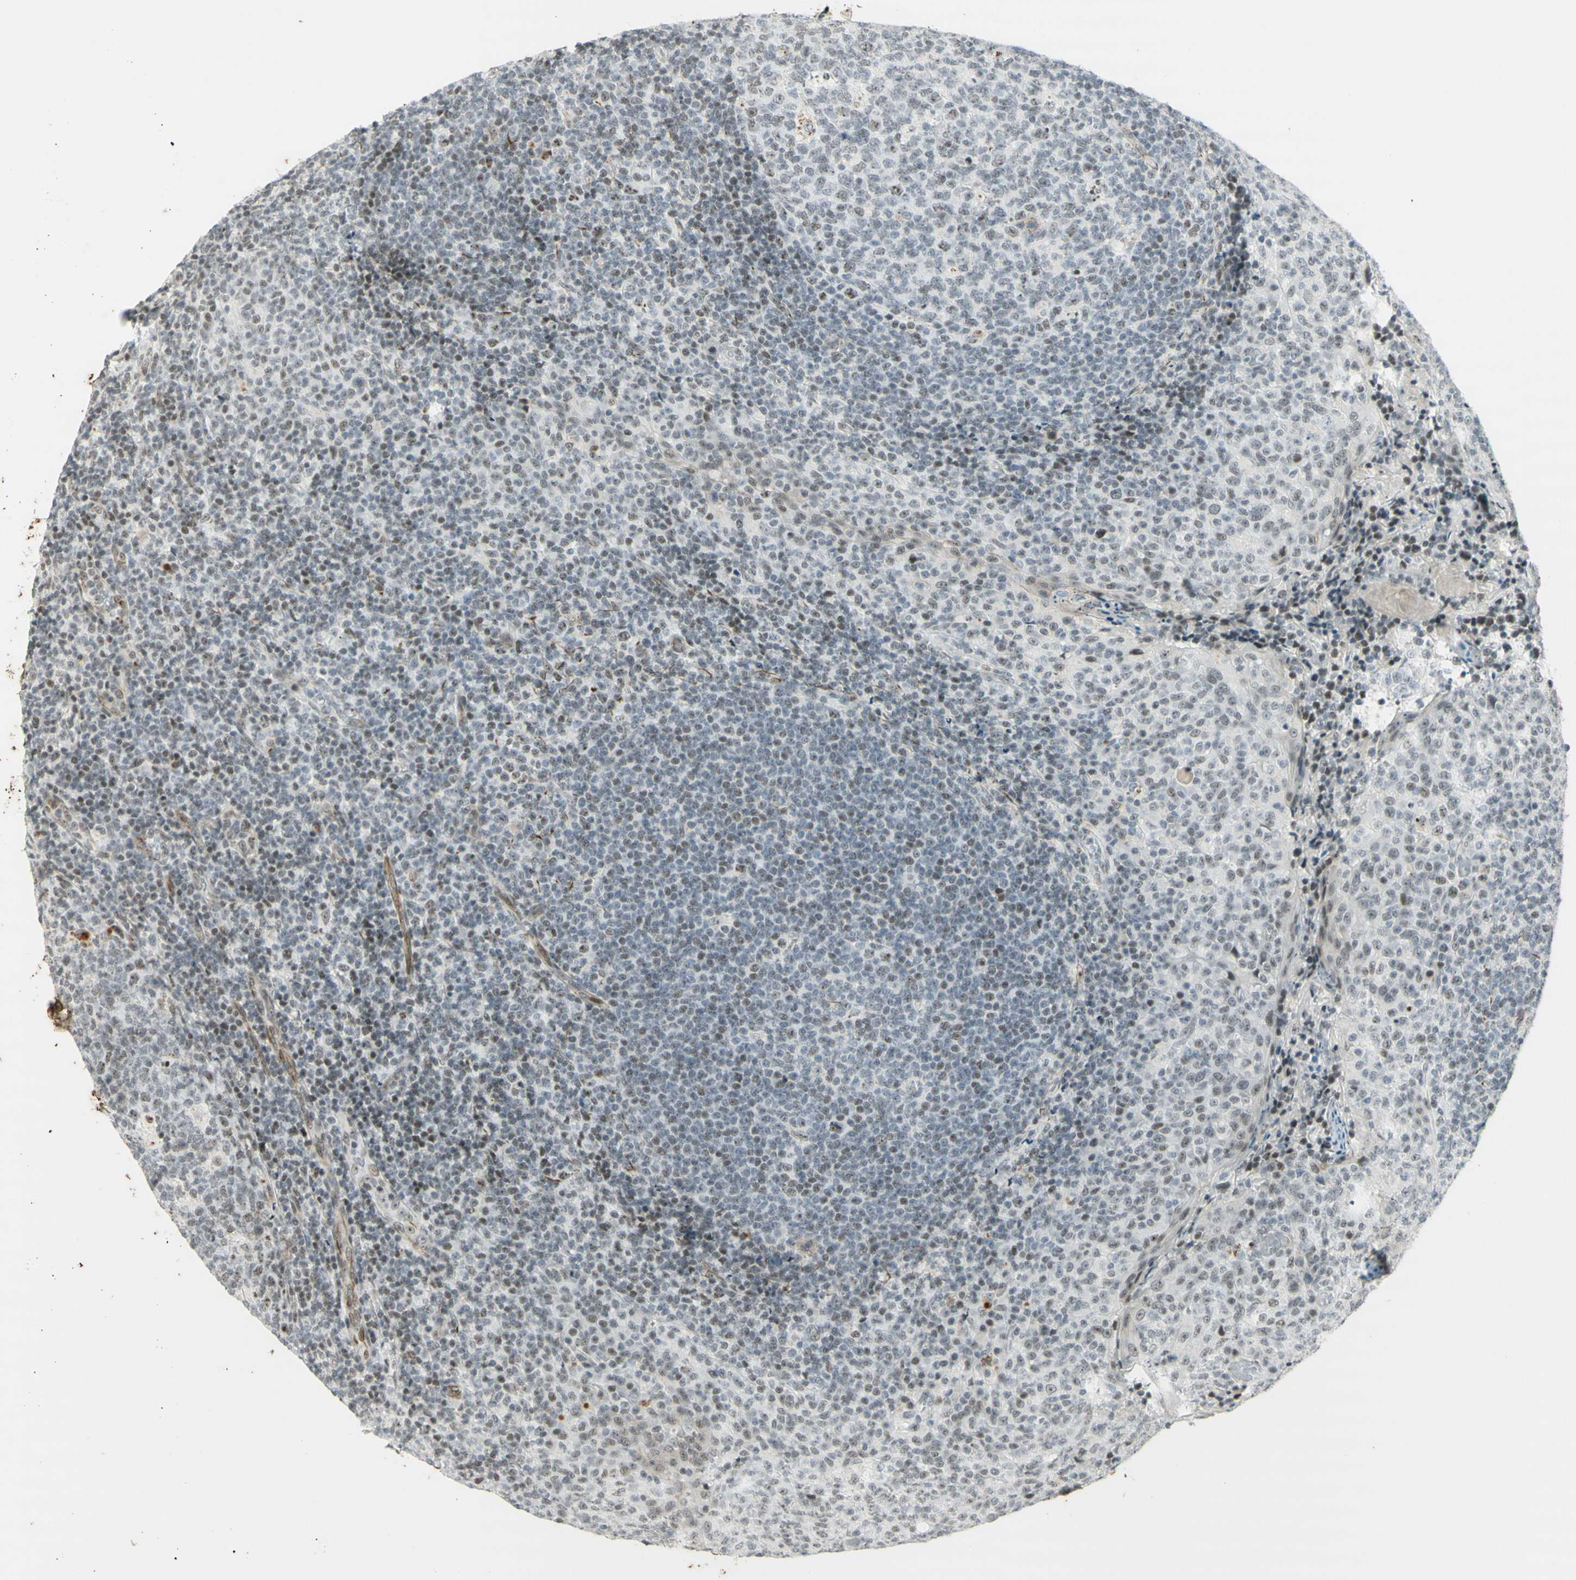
{"staining": {"intensity": "weak", "quantity": "25%-75%", "location": "nuclear"}, "tissue": "tonsil", "cell_type": "Germinal center cells", "image_type": "normal", "snomed": [{"axis": "morphology", "description": "Normal tissue, NOS"}, {"axis": "topography", "description": "Tonsil"}], "caption": "Immunohistochemistry (IHC) histopathology image of unremarkable human tonsil stained for a protein (brown), which reveals low levels of weak nuclear expression in approximately 25%-75% of germinal center cells.", "gene": "IRF1", "patient": {"sex": "female", "age": 19}}